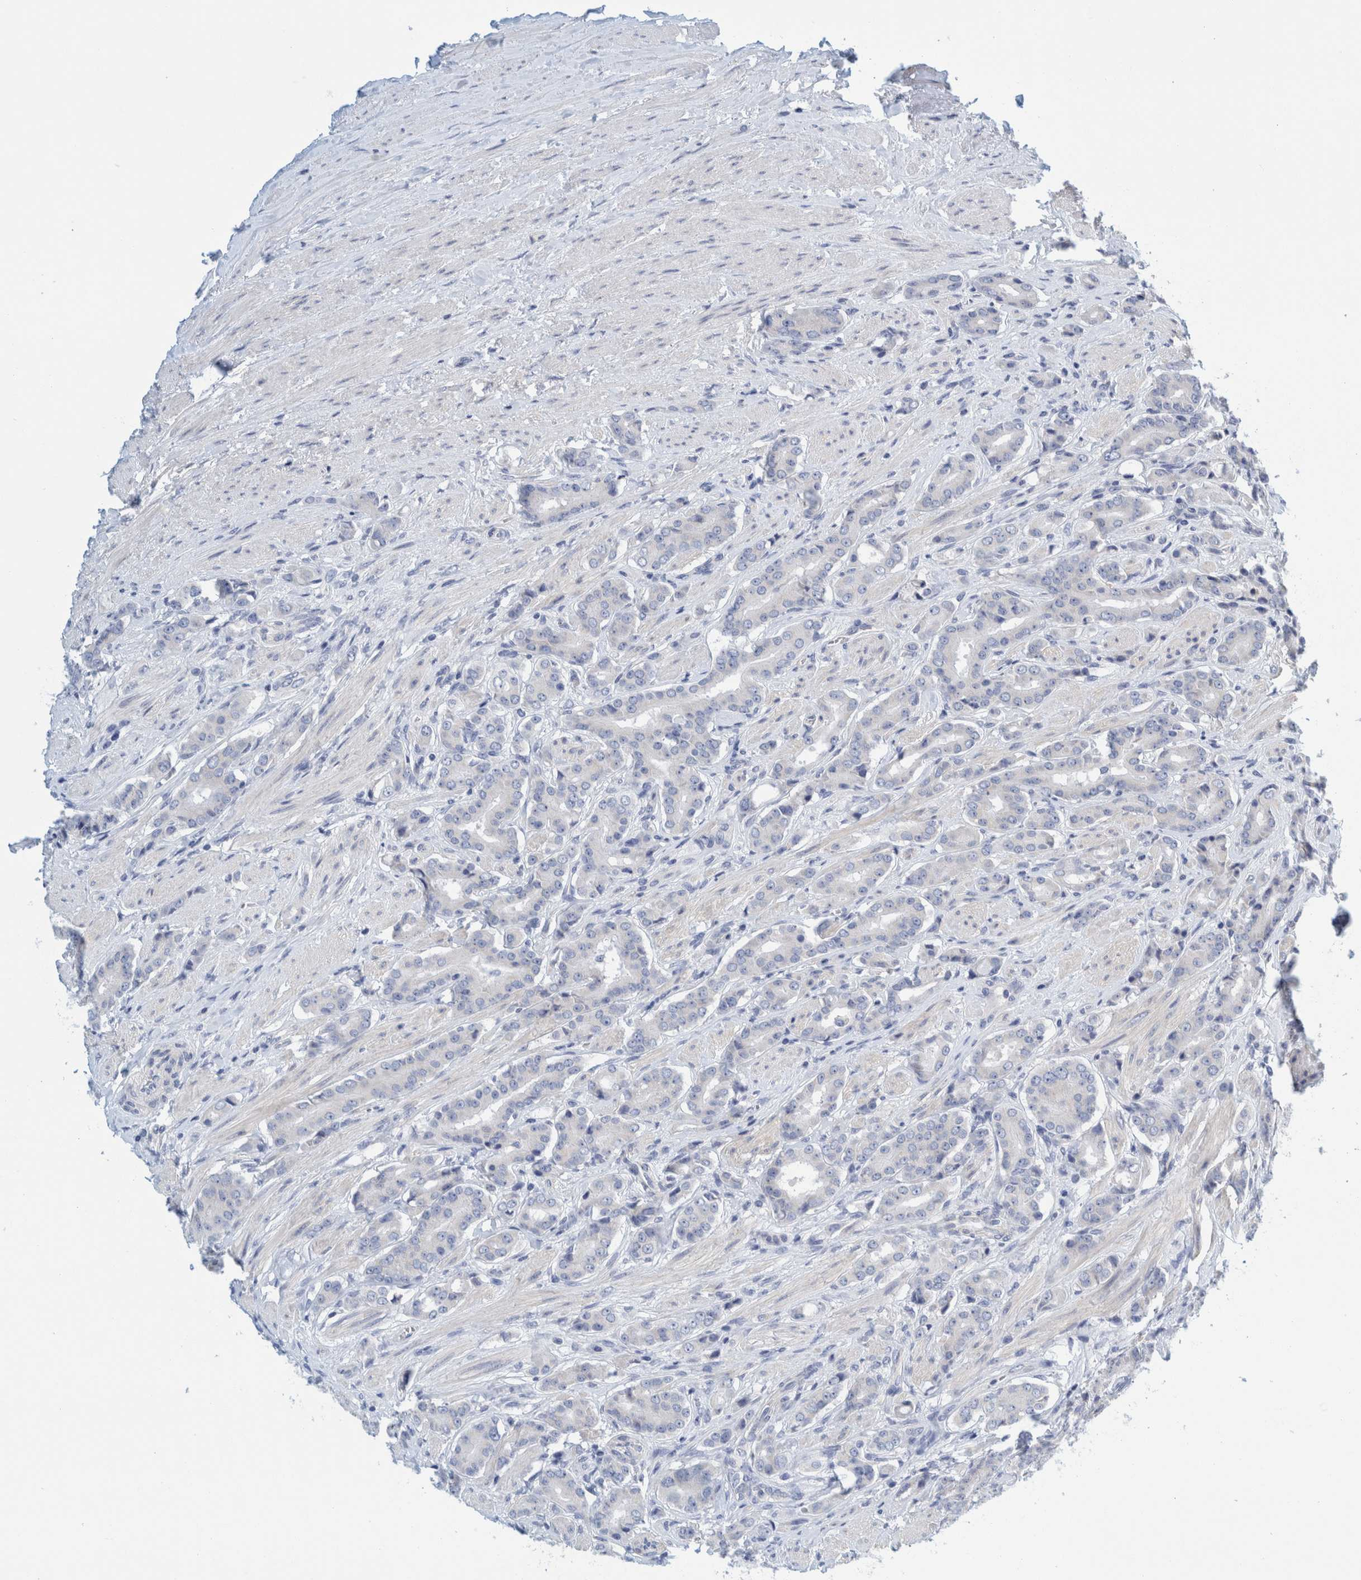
{"staining": {"intensity": "negative", "quantity": "none", "location": "none"}, "tissue": "prostate cancer", "cell_type": "Tumor cells", "image_type": "cancer", "snomed": [{"axis": "morphology", "description": "Adenocarcinoma, High grade"}, {"axis": "topography", "description": "Prostate"}], "caption": "This is a photomicrograph of IHC staining of prostate cancer, which shows no positivity in tumor cells.", "gene": "ZNF324B", "patient": {"sex": "male", "age": 71}}